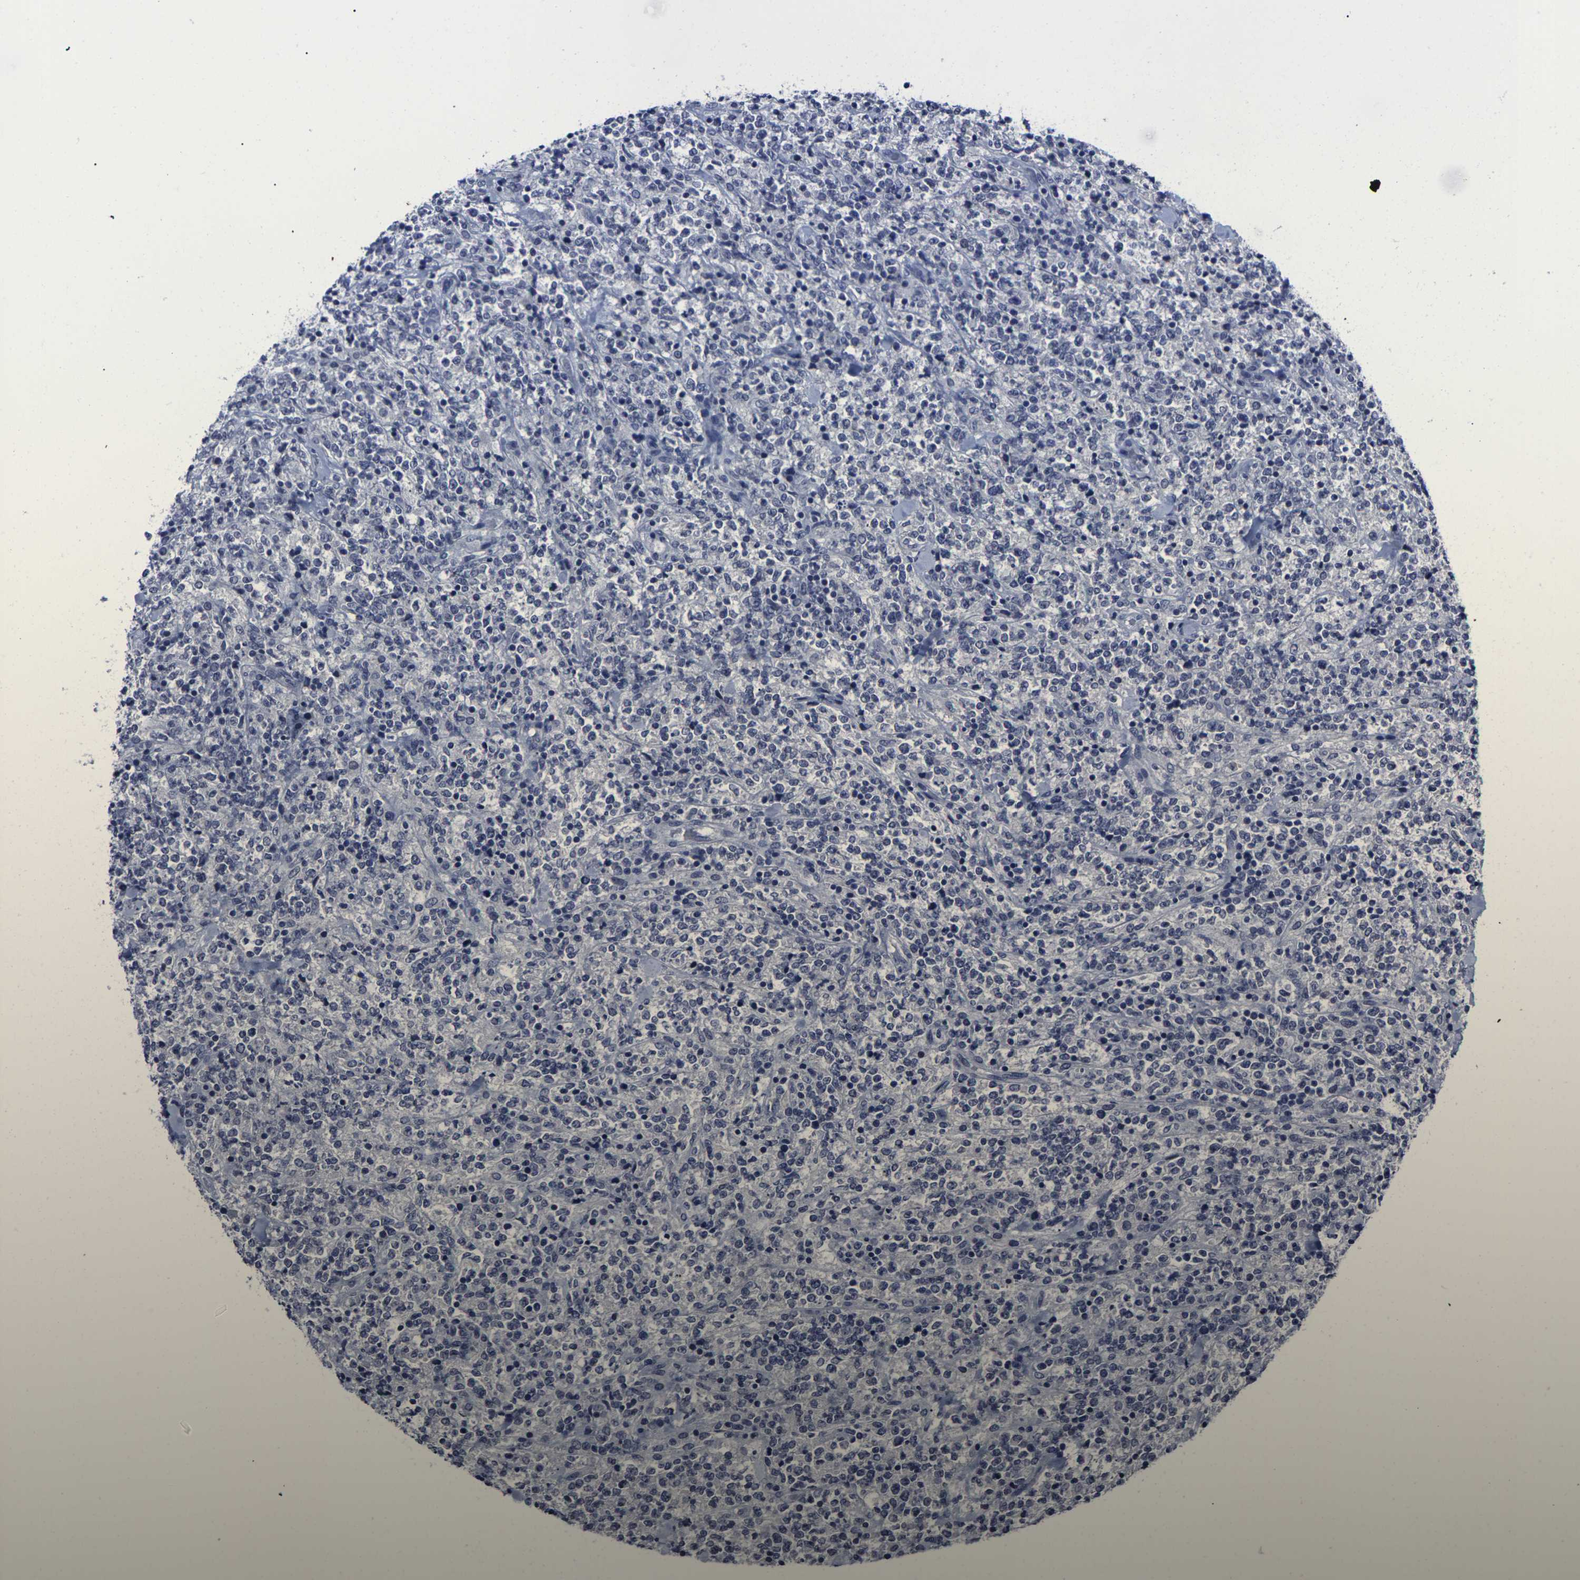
{"staining": {"intensity": "negative", "quantity": "none", "location": "none"}, "tissue": "lymphoma", "cell_type": "Tumor cells", "image_type": "cancer", "snomed": [{"axis": "morphology", "description": "Malignant lymphoma, non-Hodgkin's type, High grade"}, {"axis": "topography", "description": "Soft tissue"}], "caption": "DAB (3,3'-diaminobenzidine) immunohistochemical staining of human lymphoma exhibits no significant positivity in tumor cells. Nuclei are stained in blue.", "gene": "MSANTD4", "patient": {"sex": "male", "age": 18}}